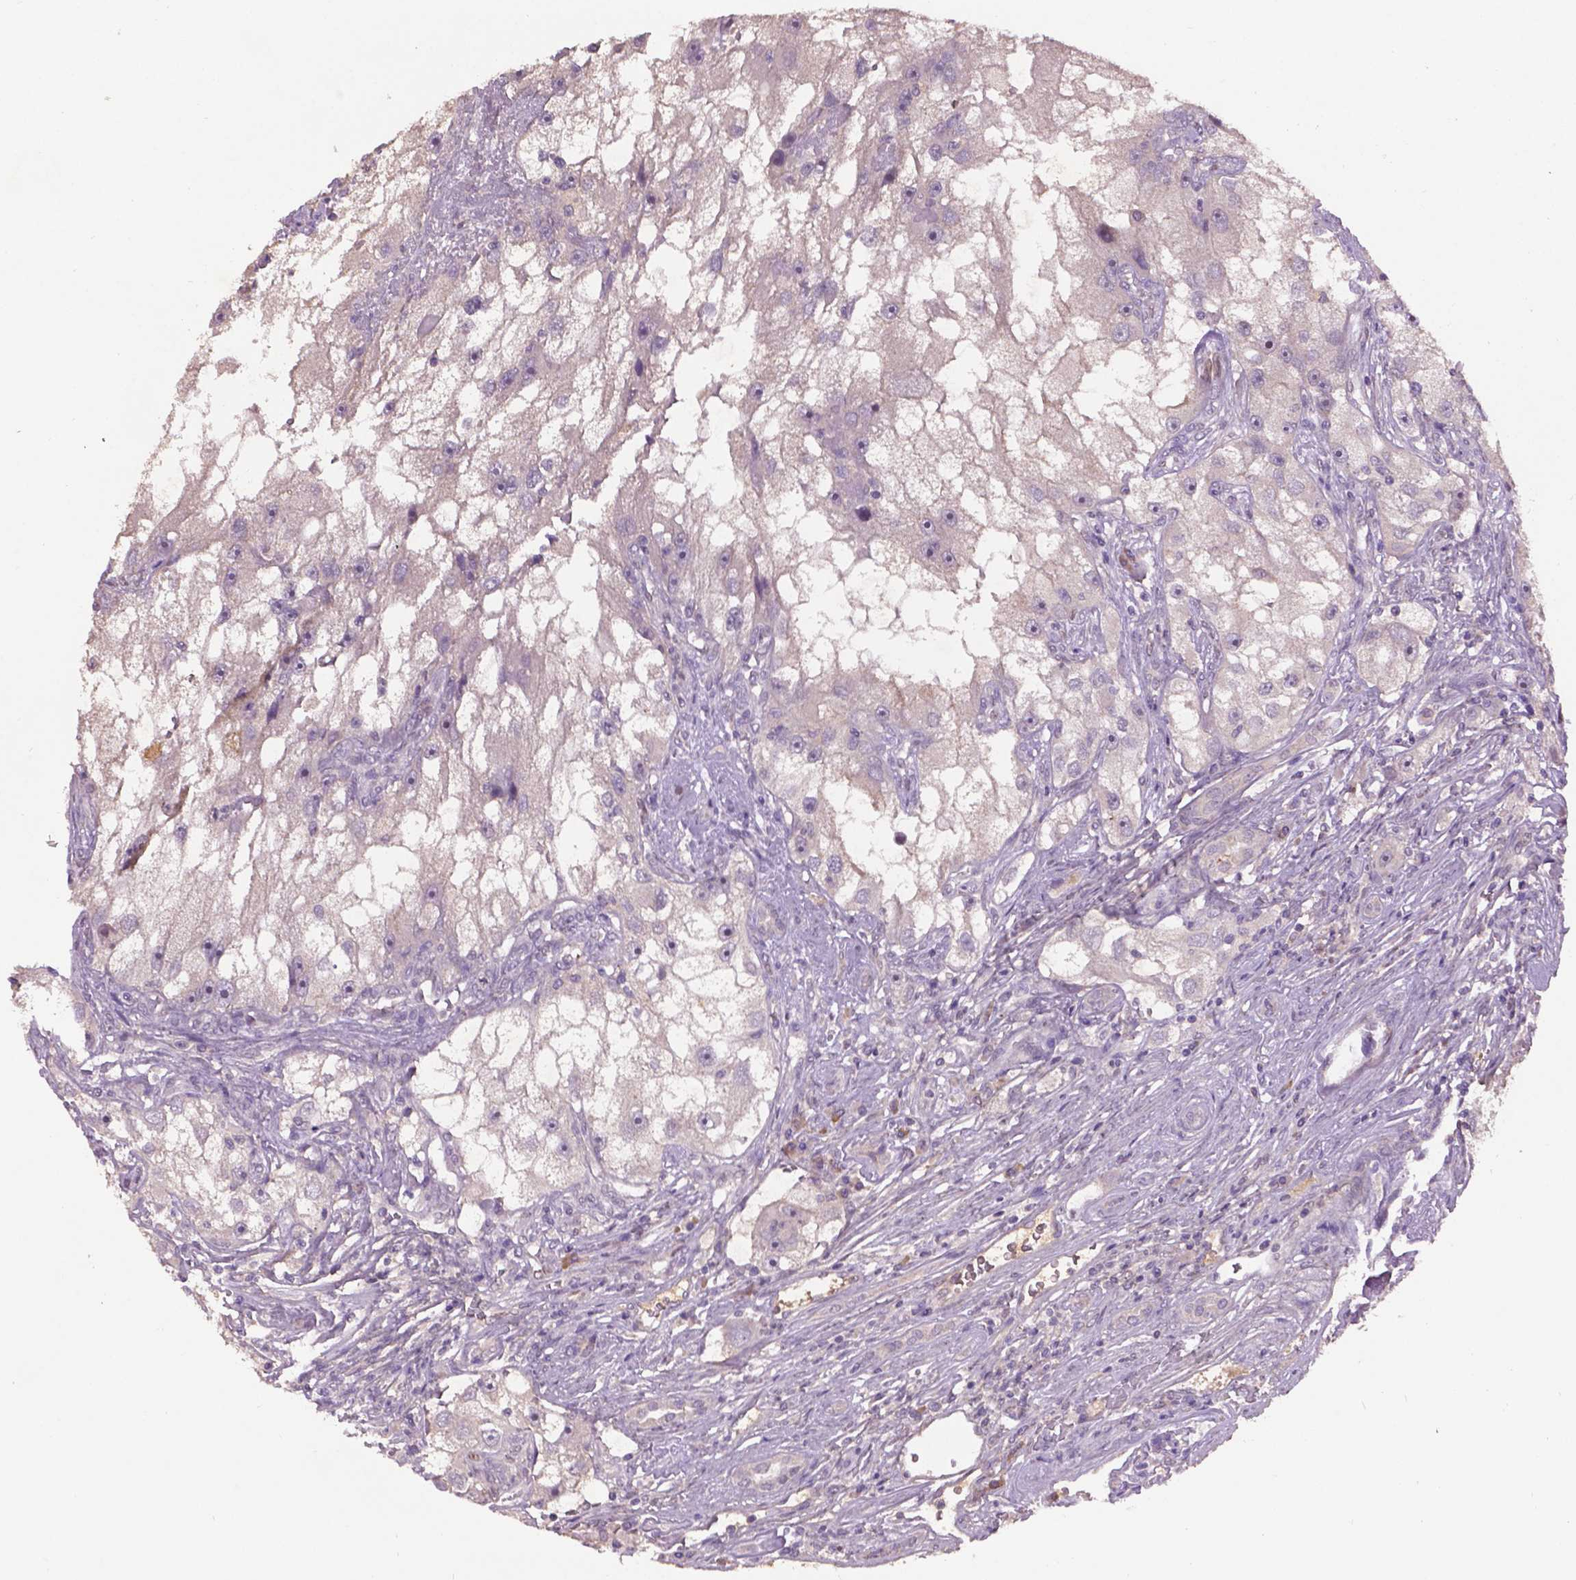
{"staining": {"intensity": "negative", "quantity": "none", "location": "none"}, "tissue": "renal cancer", "cell_type": "Tumor cells", "image_type": "cancer", "snomed": [{"axis": "morphology", "description": "Adenocarcinoma, NOS"}, {"axis": "topography", "description": "Kidney"}], "caption": "Immunohistochemistry (IHC) photomicrograph of neoplastic tissue: adenocarcinoma (renal) stained with DAB (3,3'-diaminobenzidine) demonstrates no significant protein positivity in tumor cells.", "gene": "SOX17", "patient": {"sex": "male", "age": 63}}